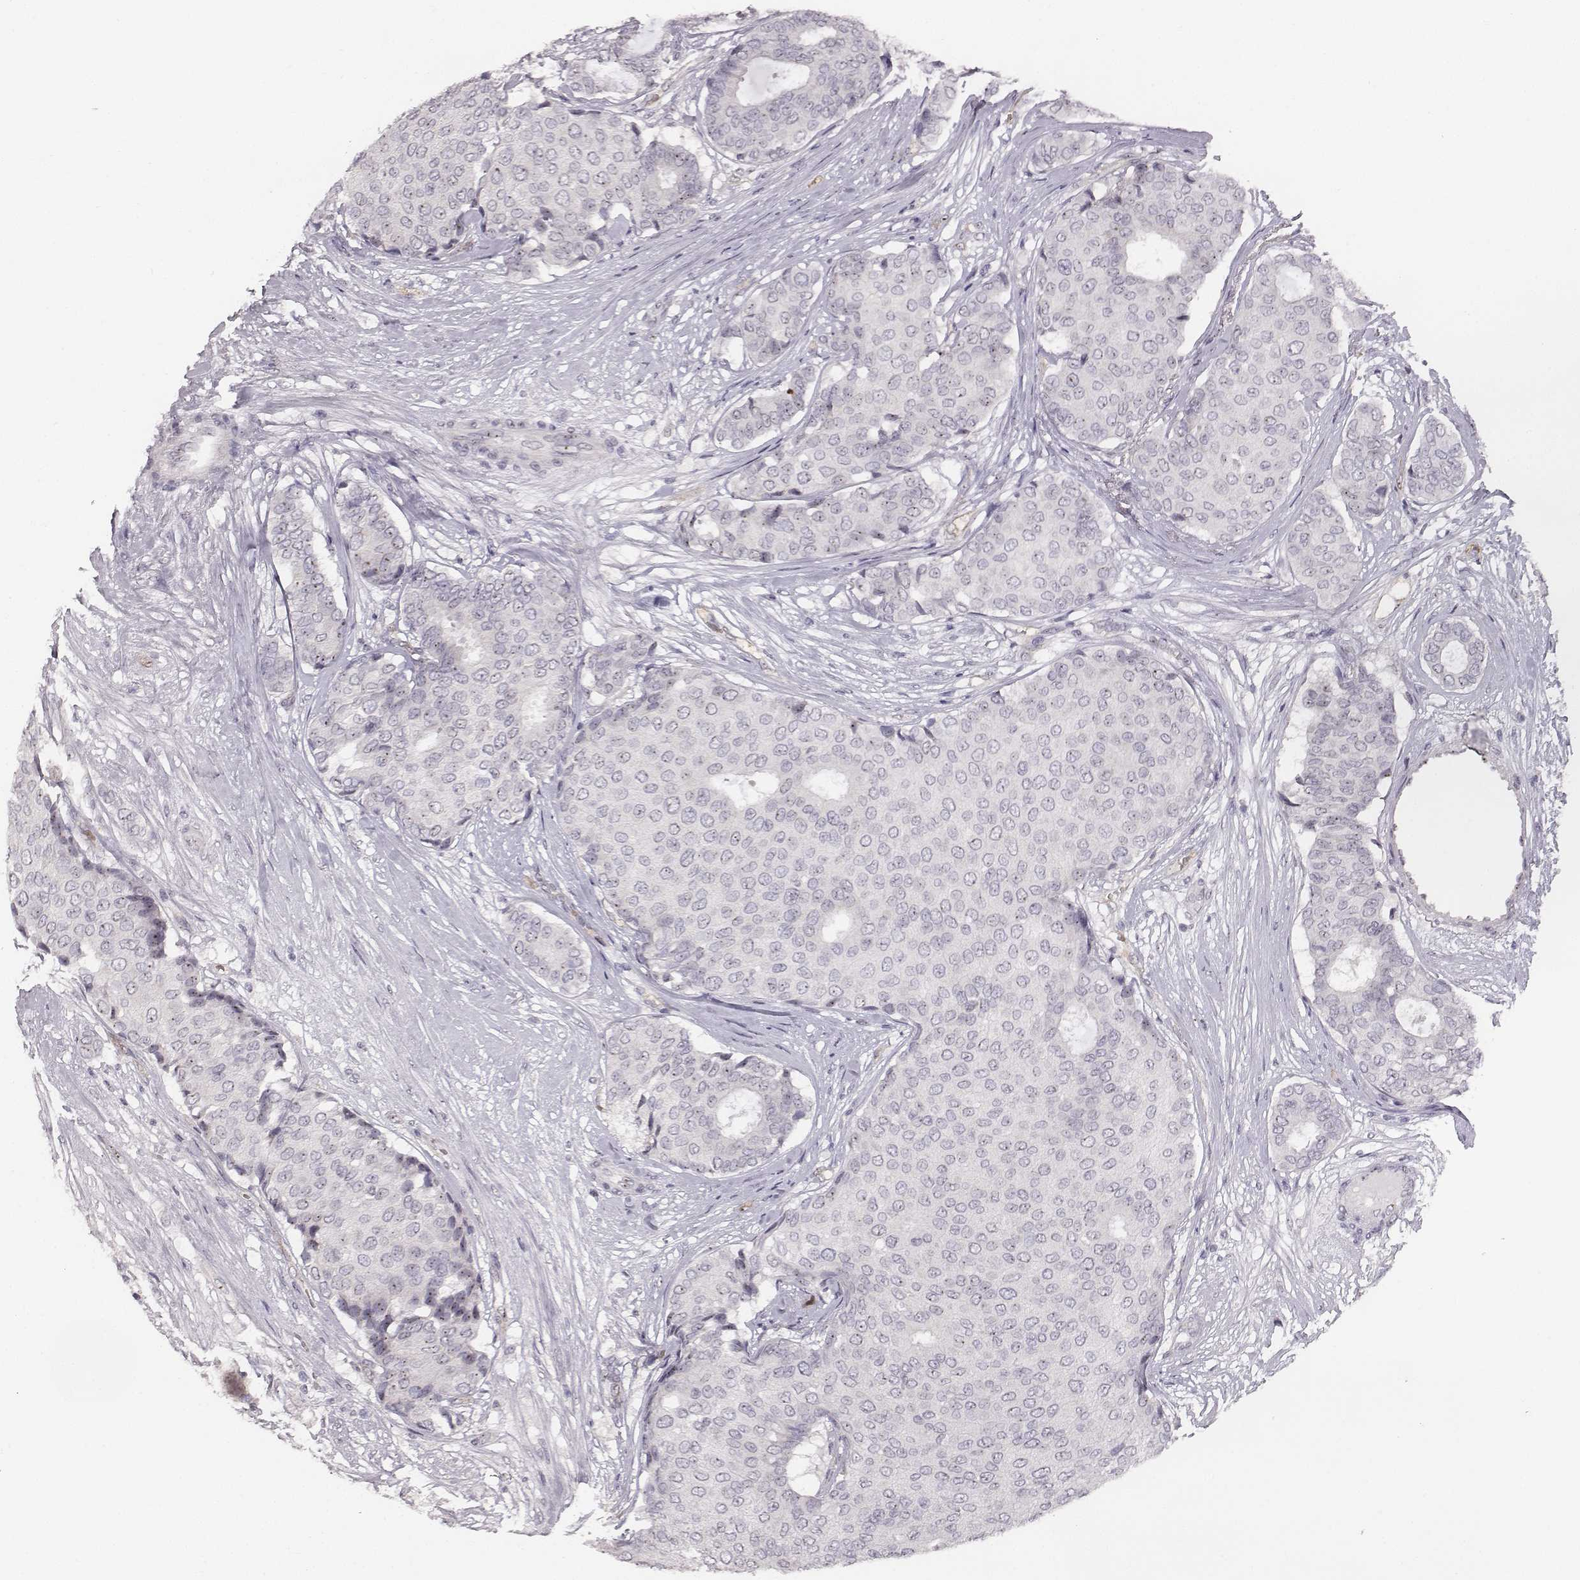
{"staining": {"intensity": "strong", "quantity": "<25%", "location": "nuclear"}, "tissue": "breast cancer", "cell_type": "Tumor cells", "image_type": "cancer", "snomed": [{"axis": "morphology", "description": "Duct carcinoma"}, {"axis": "topography", "description": "Breast"}], "caption": "Immunohistochemistry of human breast cancer (invasive ductal carcinoma) exhibits medium levels of strong nuclear staining in approximately <25% of tumor cells.", "gene": "NIFK", "patient": {"sex": "female", "age": 75}}